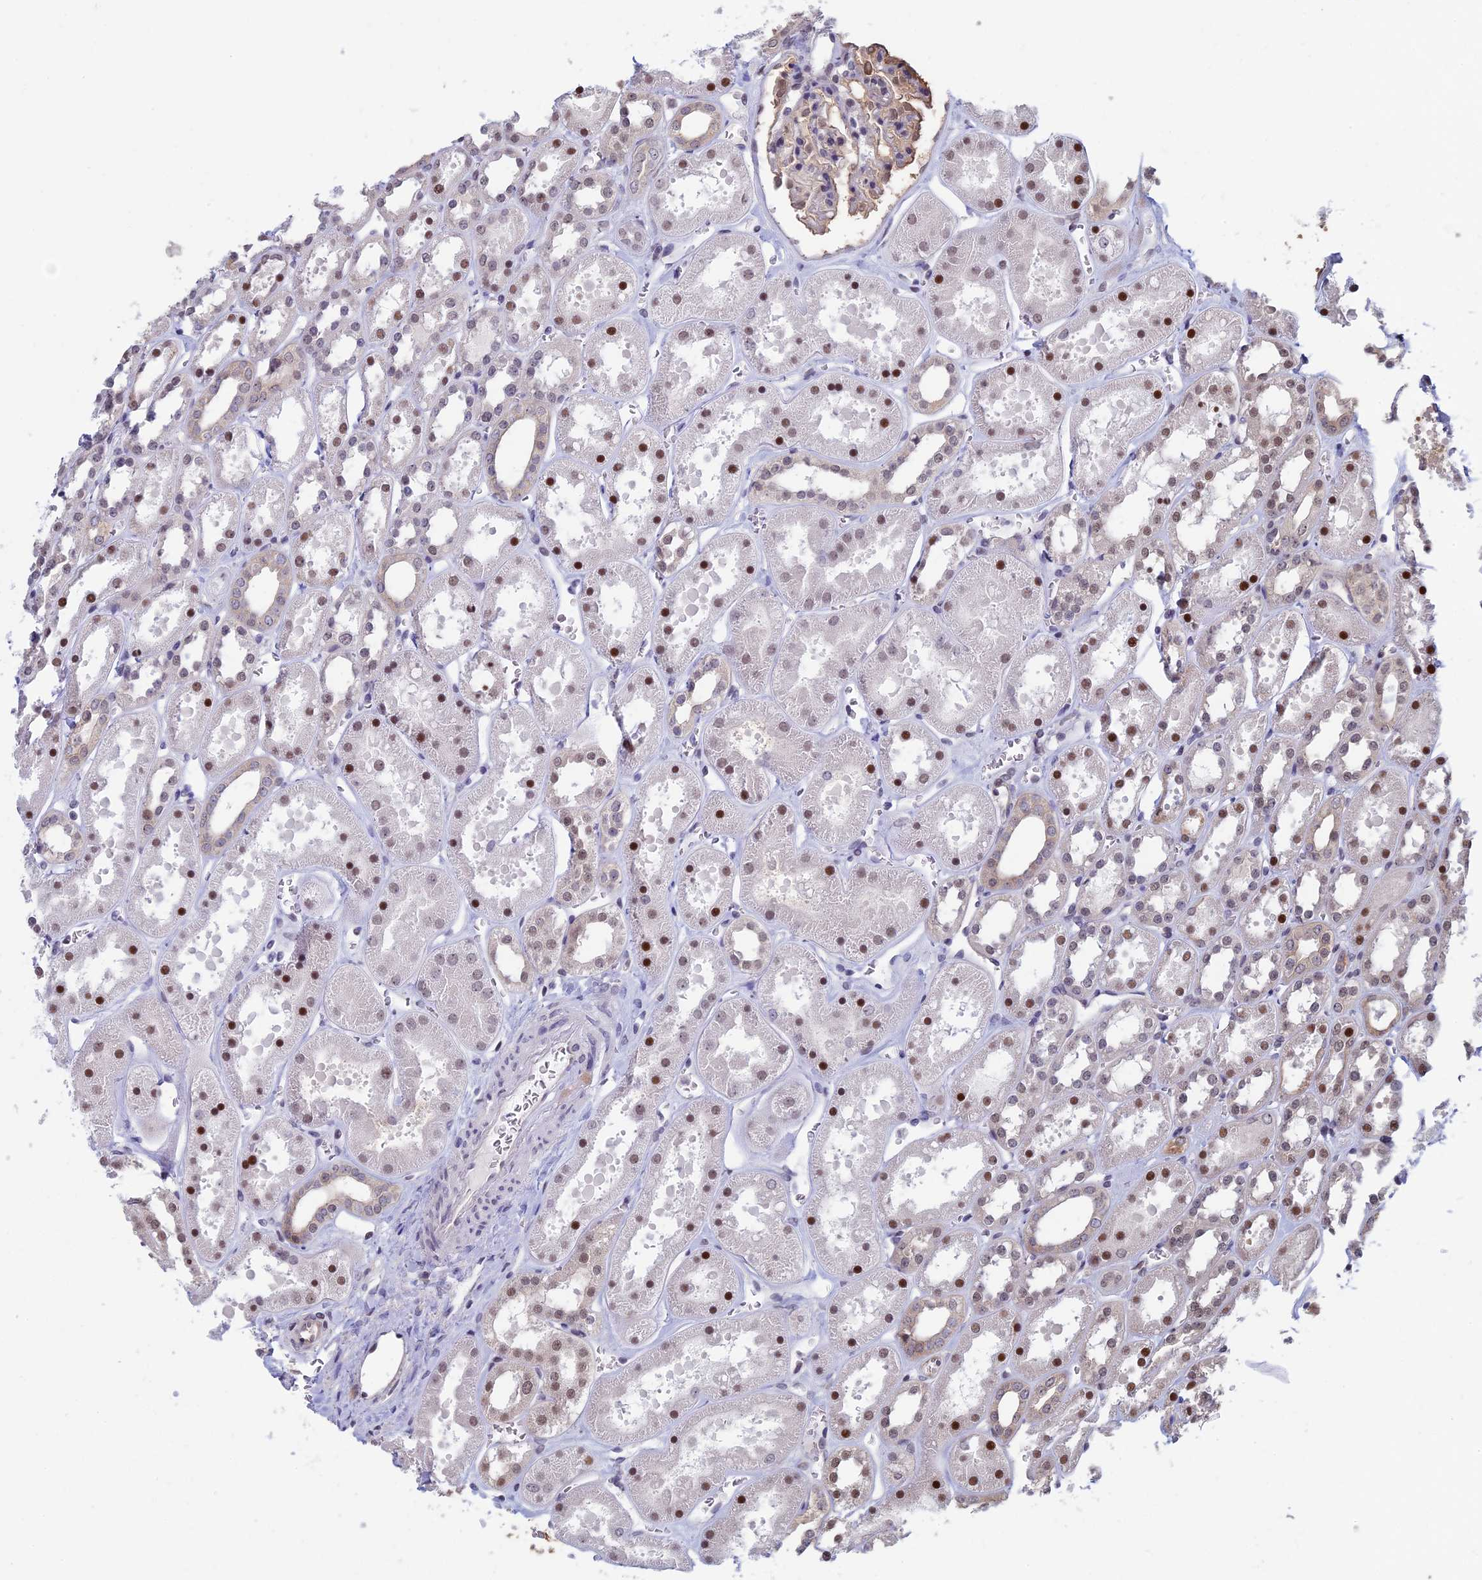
{"staining": {"intensity": "weak", "quantity": "25%-75%", "location": "nuclear"}, "tissue": "kidney", "cell_type": "Cells in glomeruli", "image_type": "normal", "snomed": [{"axis": "morphology", "description": "Normal tissue, NOS"}, {"axis": "topography", "description": "Kidney"}], "caption": "Kidney stained with a brown dye reveals weak nuclear positive expression in about 25%-75% of cells in glomeruli.", "gene": "SPIRE1", "patient": {"sex": "female", "age": 41}}